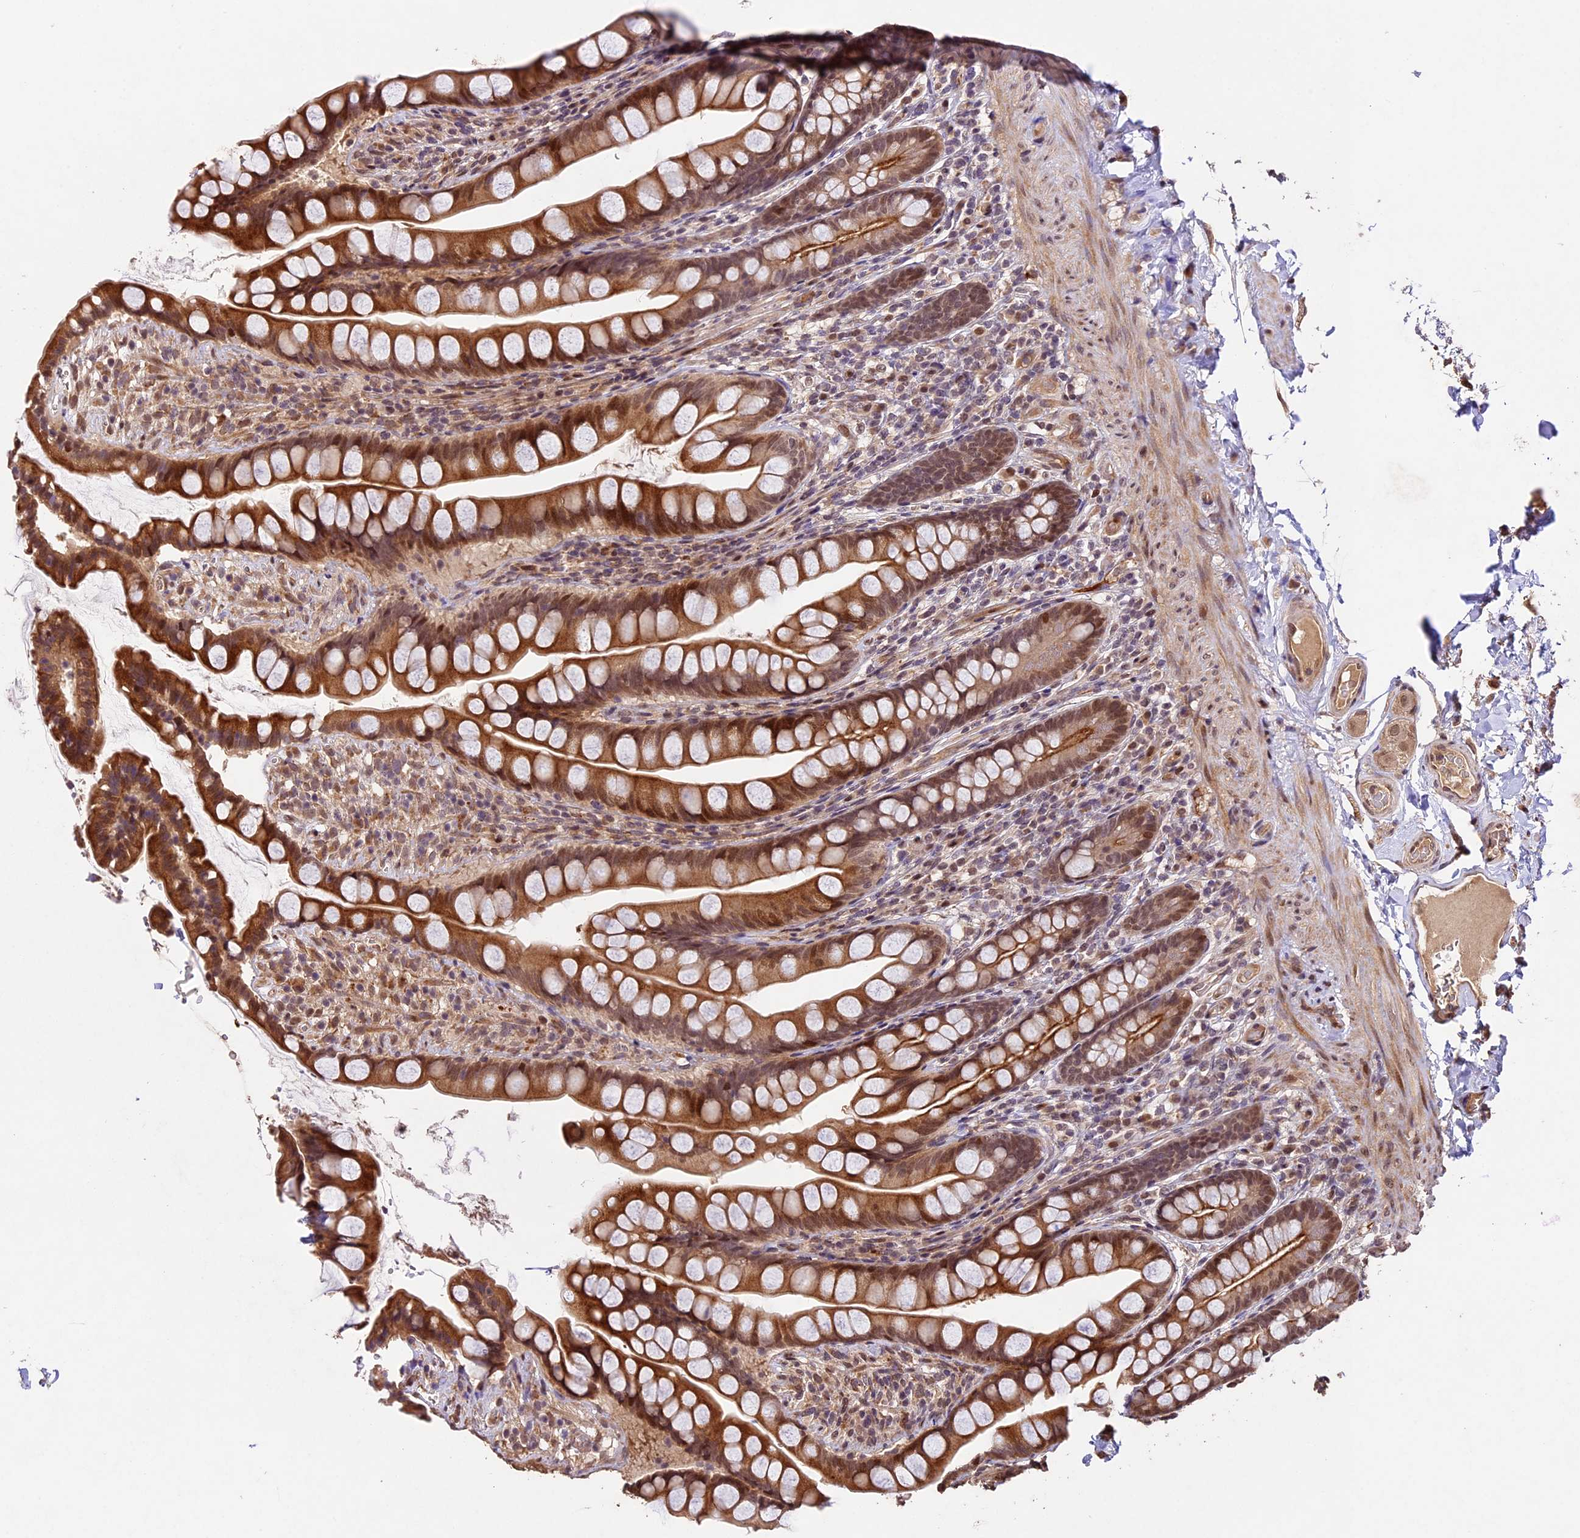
{"staining": {"intensity": "moderate", "quantity": ">75%", "location": "cytoplasmic/membranous,nuclear"}, "tissue": "small intestine", "cell_type": "Glandular cells", "image_type": "normal", "snomed": [{"axis": "morphology", "description": "Normal tissue, NOS"}, {"axis": "topography", "description": "Small intestine"}], "caption": "DAB immunohistochemical staining of benign human small intestine shows moderate cytoplasmic/membranous,nuclear protein expression in about >75% of glandular cells.", "gene": "CDKN2AIP", "patient": {"sex": "male", "age": 70}}